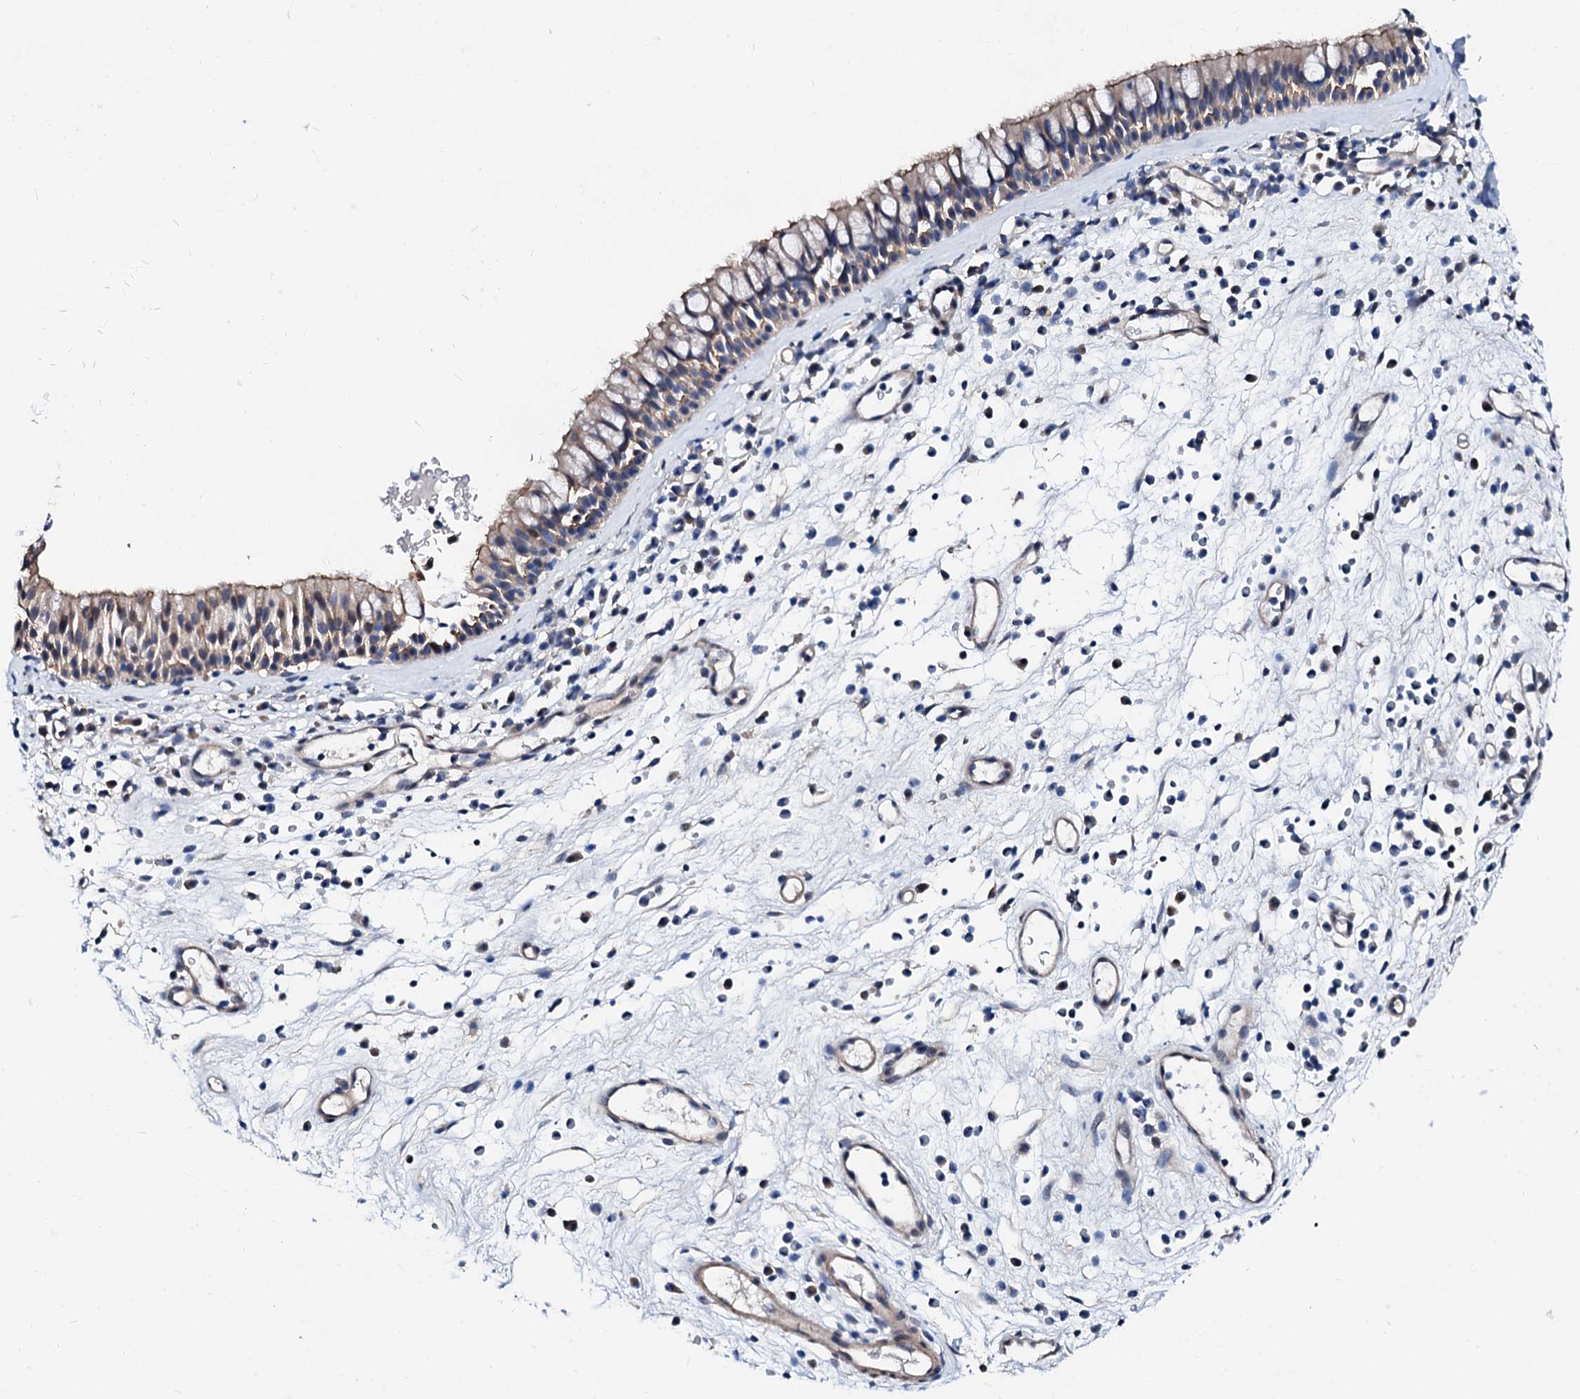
{"staining": {"intensity": "weak", "quantity": "25%-75%", "location": "cytoplasmic/membranous,nuclear"}, "tissue": "nasopharynx", "cell_type": "Respiratory epithelial cells", "image_type": "normal", "snomed": [{"axis": "morphology", "description": "Normal tissue, NOS"}, {"axis": "morphology", "description": "Inflammation, NOS"}, {"axis": "morphology", "description": "Malignant melanoma, Metastatic site"}, {"axis": "topography", "description": "Nasopharynx"}], "caption": "High-power microscopy captured an IHC image of benign nasopharynx, revealing weak cytoplasmic/membranous,nuclear expression in approximately 25%-75% of respiratory epithelial cells.", "gene": "CSN2", "patient": {"sex": "male", "age": 70}}